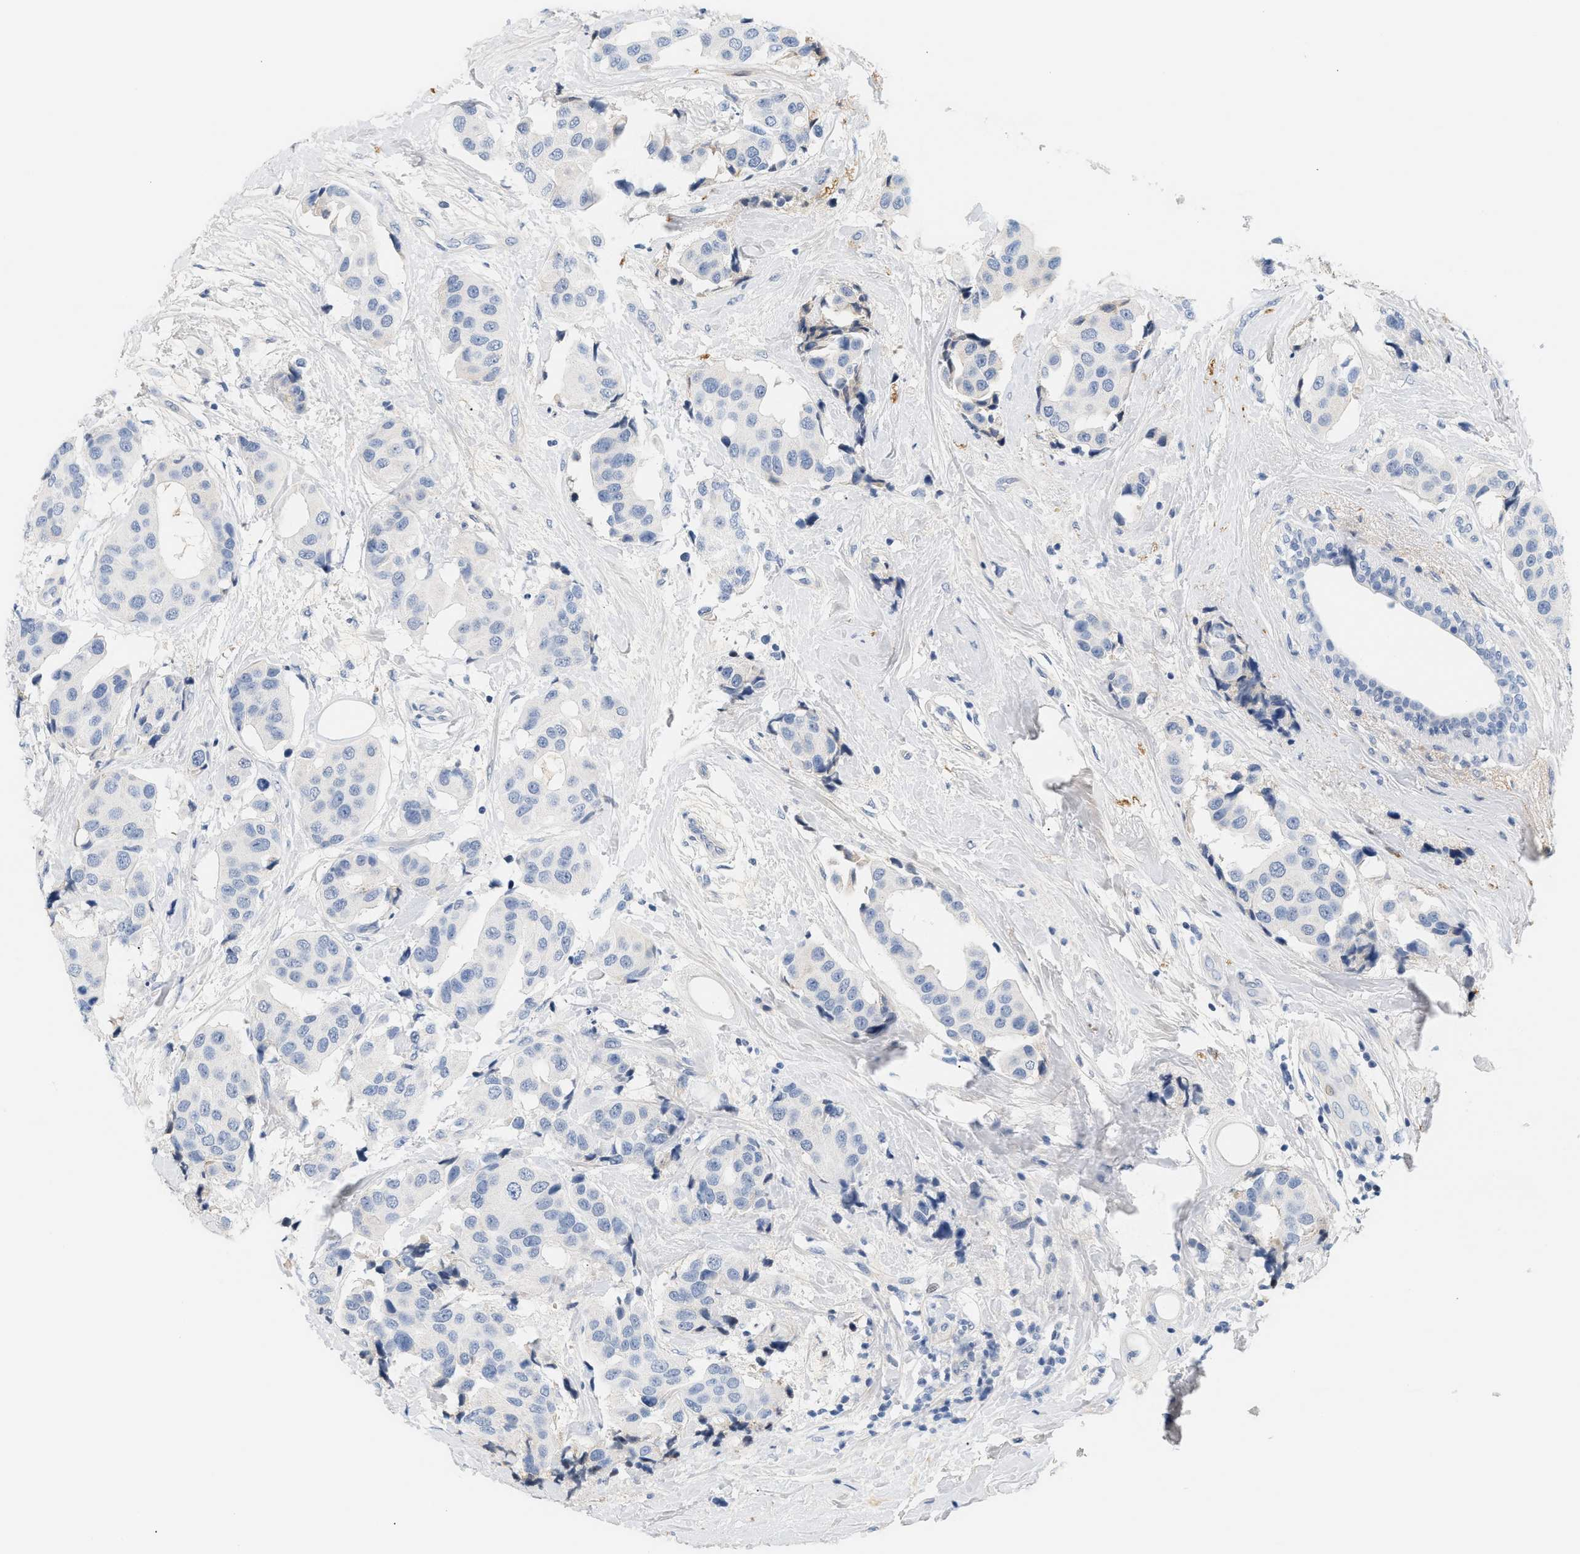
{"staining": {"intensity": "negative", "quantity": "none", "location": "none"}, "tissue": "breast cancer", "cell_type": "Tumor cells", "image_type": "cancer", "snomed": [{"axis": "morphology", "description": "Normal tissue, NOS"}, {"axis": "morphology", "description": "Duct carcinoma"}, {"axis": "topography", "description": "Breast"}], "caption": "DAB (3,3'-diaminobenzidine) immunohistochemical staining of human breast cancer (intraductal carcinoma) reveals no significant expression in tumor cells.", "gene": "CFH", "patient": {"sex": "female", "age": 39}}